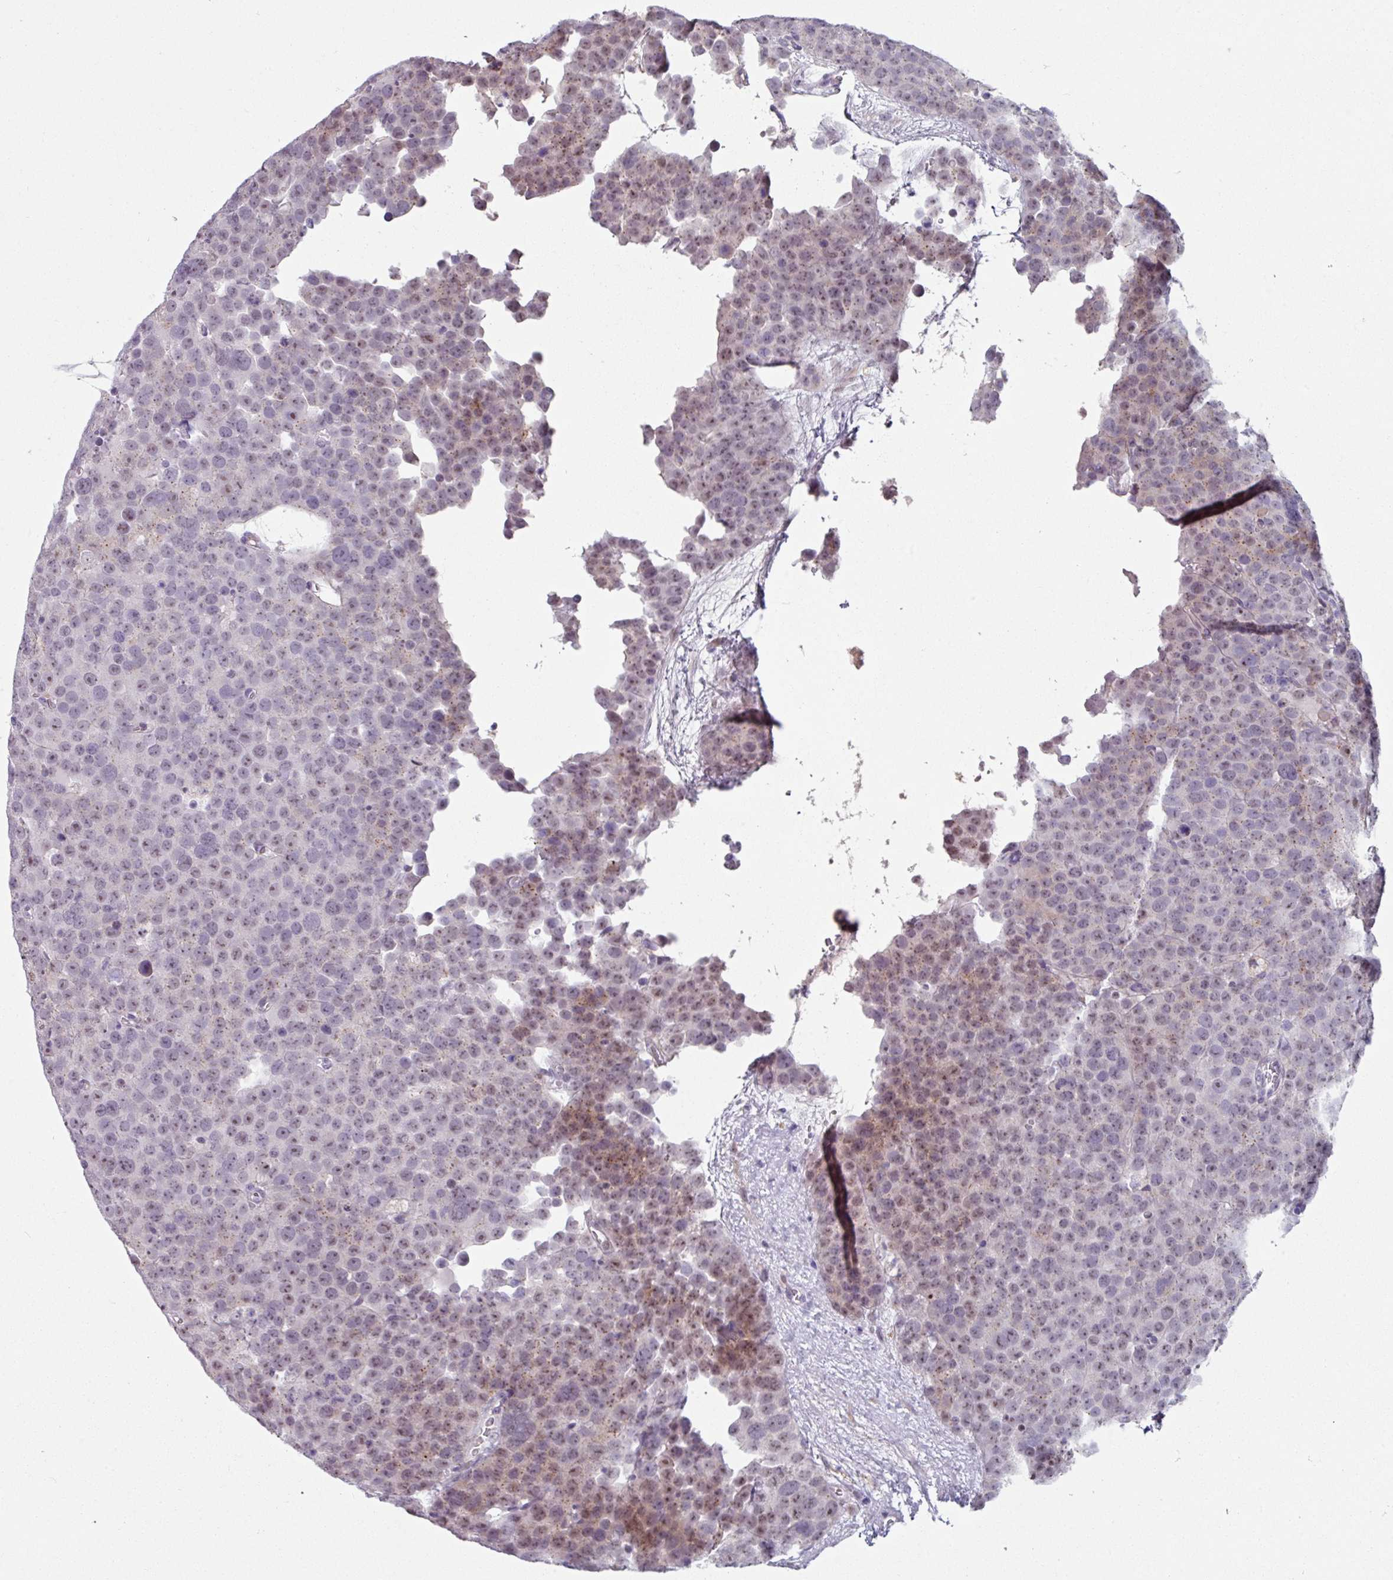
{"staining": {"intensity": "moderate", "quantity": "<25%", "location": "cytoplasmic/membranous,nuclear"}, "tissue": "testis cancer", "cell_type": "Tumor cells", "image_type": "cancer", "snomed": [{"axis": "morphology", "description": "Seminoma, NOS"}, {"axis": "topography", "description": "Testis"}], "caption": "Immunohistochemistry (IHC) histopathology image of neoplastic tissue: seminoma (testis) stained using immunohistochemistry (IHC) shows low levels of moderate protein expression localized specifically in the cytoplasmic/membranous and nuclear of tumor cells, appearing as a cytoplasmic/membranous and nuclear brown color.", "gene": "BMS1", "patient": {"sex": "male", "age": 71}}